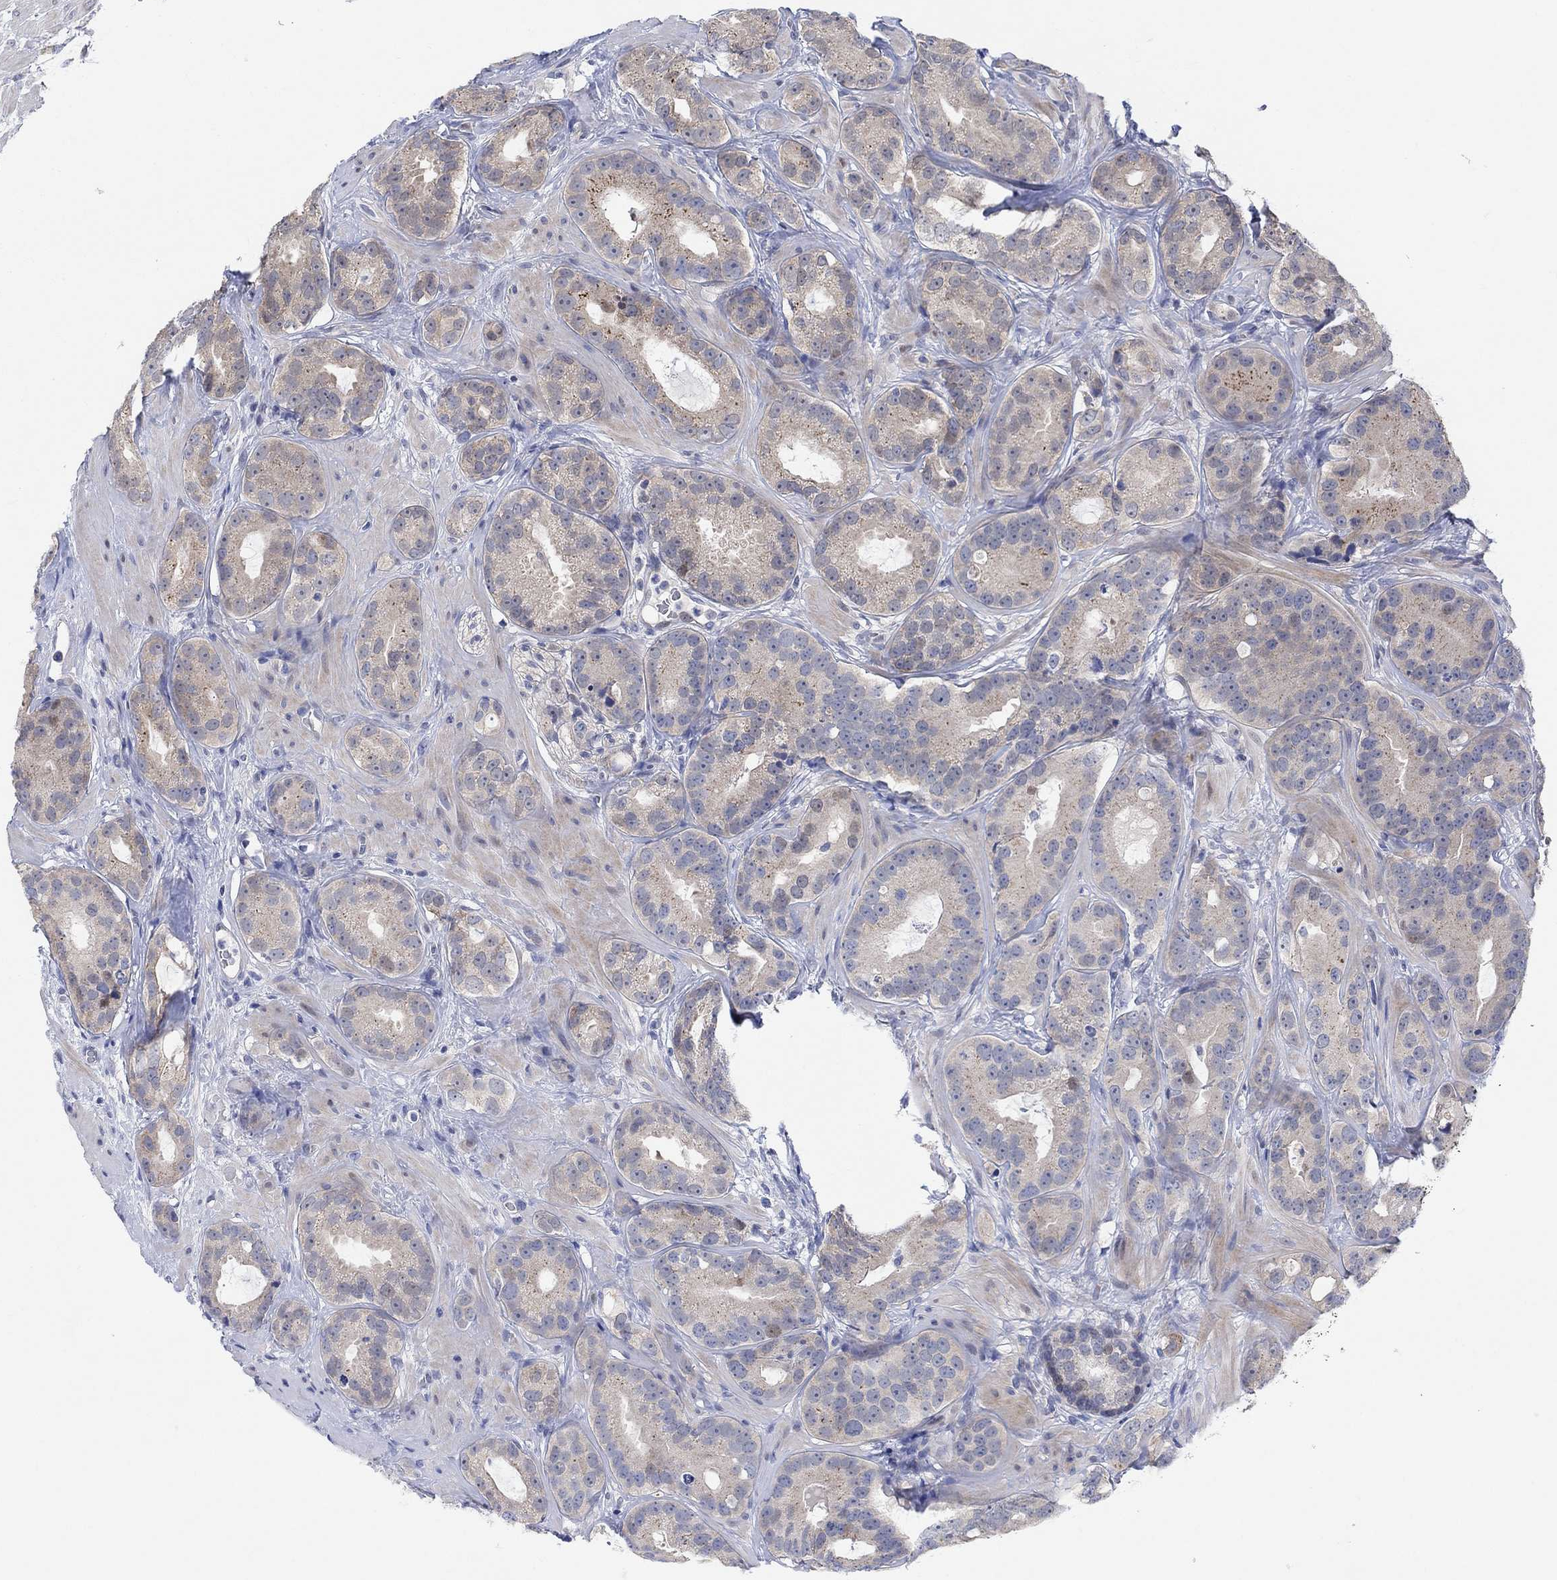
{"staining": {"intensity": "weak", "quantity": "25%-75%", "location": "cytoplasmic/membranous"}, "tissue": "prostate cancer", "cell_type": "Tumor cells", "image_type": "cancer", "snomed": [{"axis": "morphology", "description": "Adenocarcinoma, NOS"}, {"axis": "topography", "description": "Prostate"}], "caption": "A low amount of weak cytoplasmic/membranous staining is present in approximately 25%-75% of tumor cells in prostate cancer (adenocarcinoma) tissue.", "gene": "CNTF", "patient": {"sex": "male", "age": 69}}